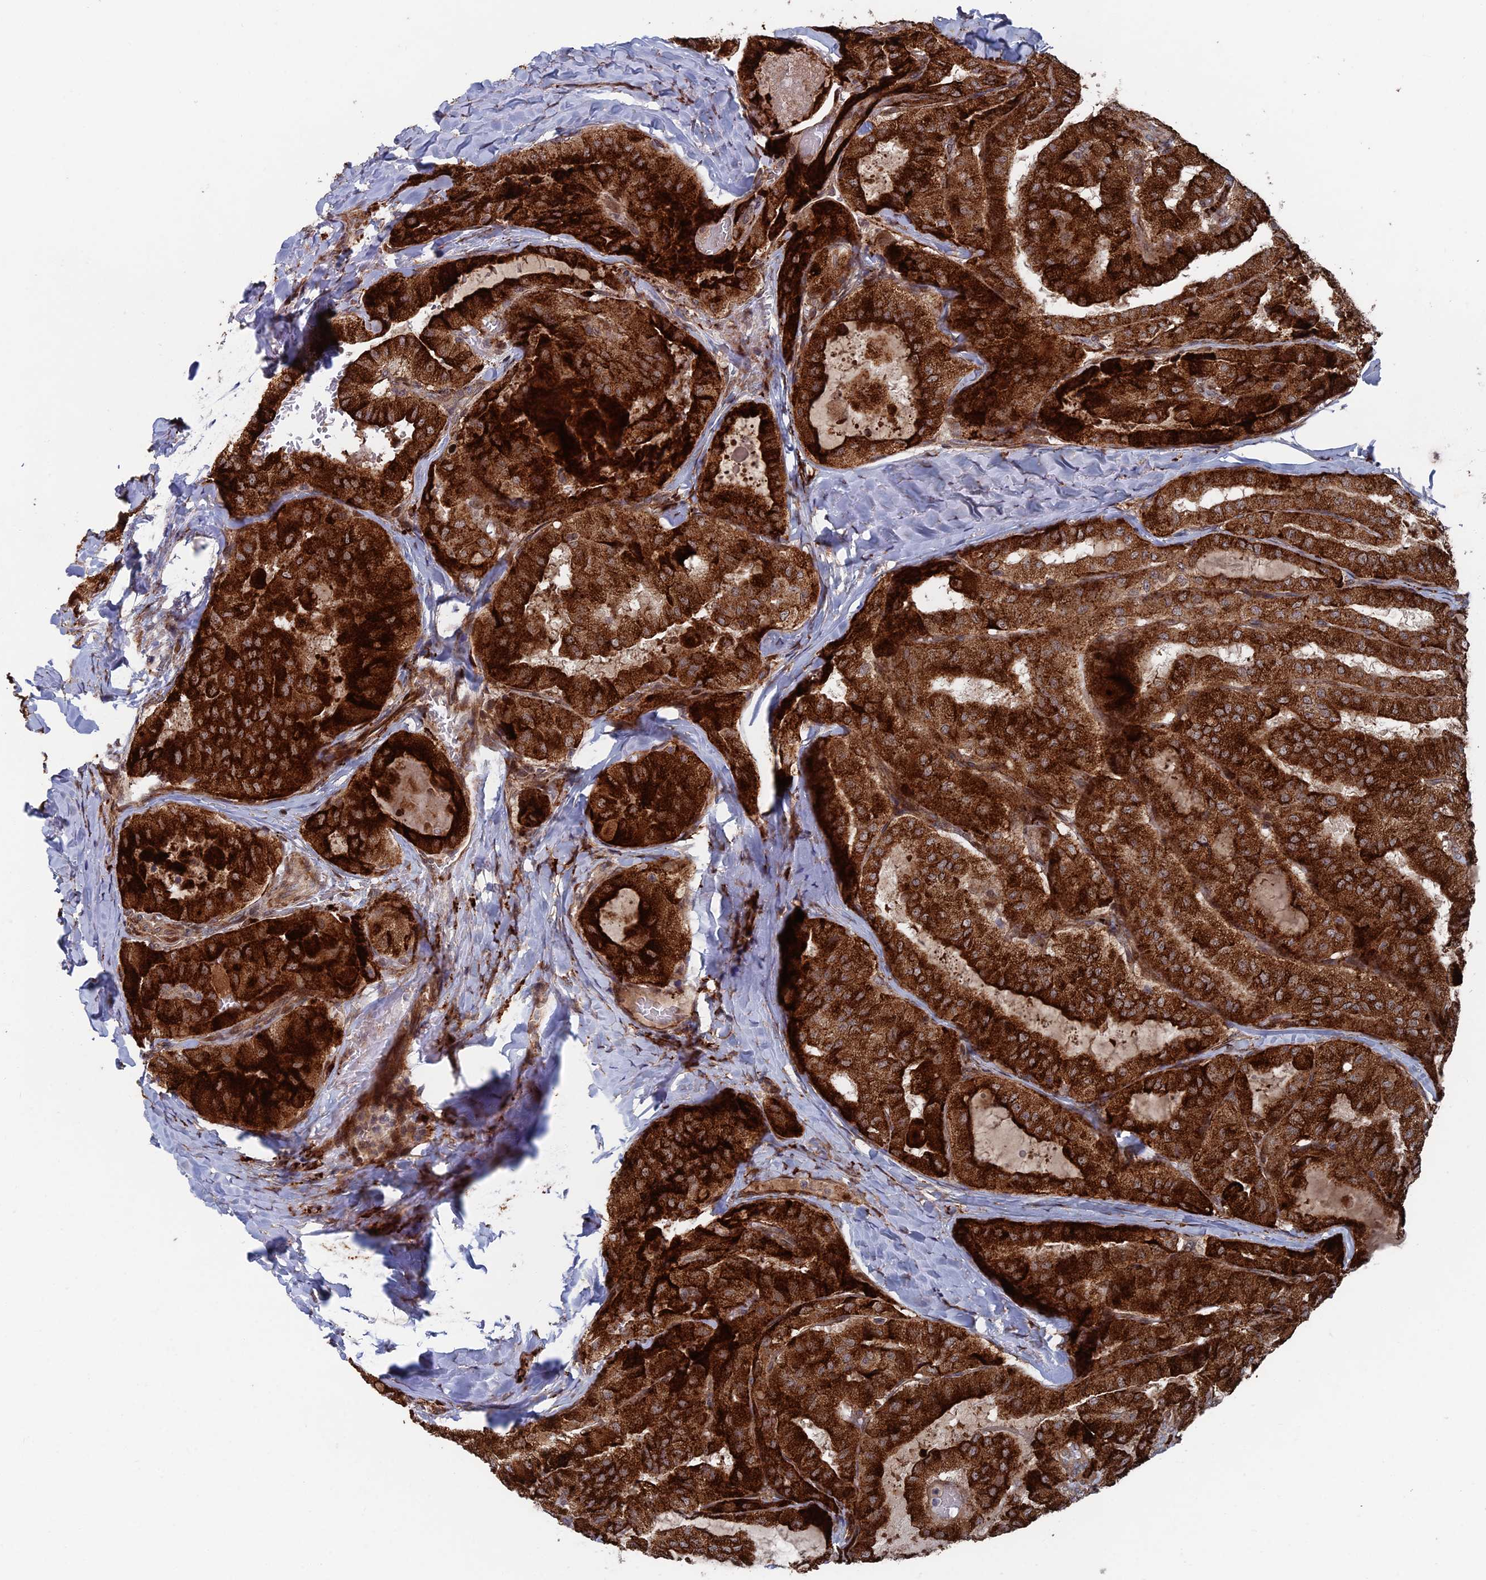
{"staining": {"intensity": "strong", "quantity": ">75%", "location": "cytoplasmic/membranous"}, "tissue": "thyroid cancer", "cell_type": "Tumor cells", "image_type": "cancer", "snomed": [{"axis": "morphology", "description": "Normal tissue, NOS"}, {"axis": "morphology", "description": "Papillary adenocarcinoma, NOS"}, {"axis": "topography", "description": "Thyroid gland"}], "caption": "This micrograph demonstrates immunohistochemistry staining of papillary adenocarcinoma (thyroid), with high strong cytoplasmic/membranous expression in approximately >75% of tumor cells.", "gene": "GTF2IRD1", "patient": {"sex": "female", "age": 59}}